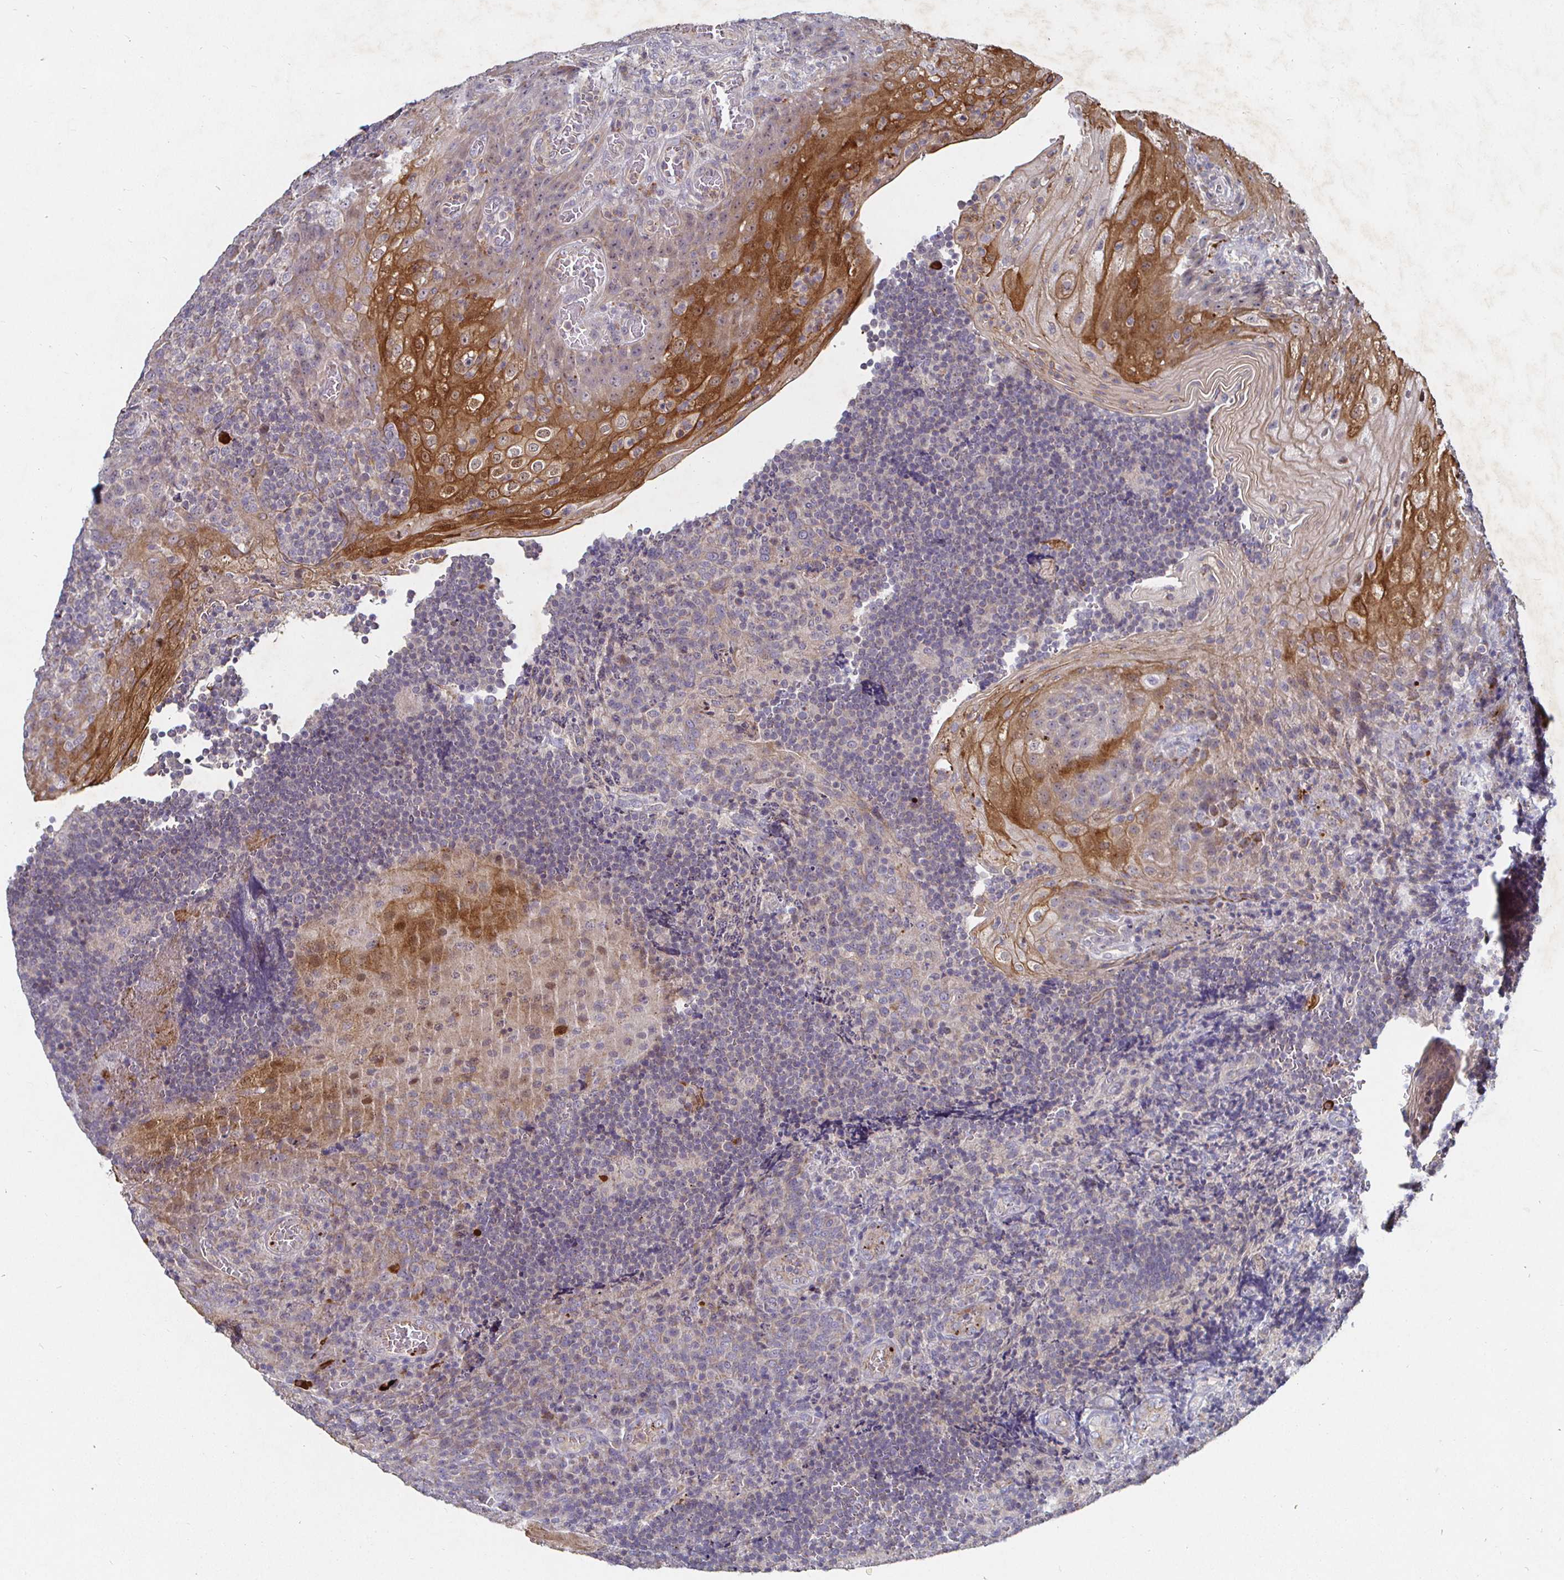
{"staining": {"intensity": "negative", "quantity": "none", "location": "none"}, "tissue": "tonsil", "cell_type": "Germinal center cells", "image_type": "normal", "snomed": [{"axis": "morphology", "description": "Normal tissue, NOS"}, {"axis": "topography", "description": "Tonsil"}], "caption": "A high-resolution histopathology image shows IHC staining of normal tonsil, which reveals no significant expression in germinal center cells.", "gene": "NRSN1", "patient": {"sex": "male", "age": 17}}